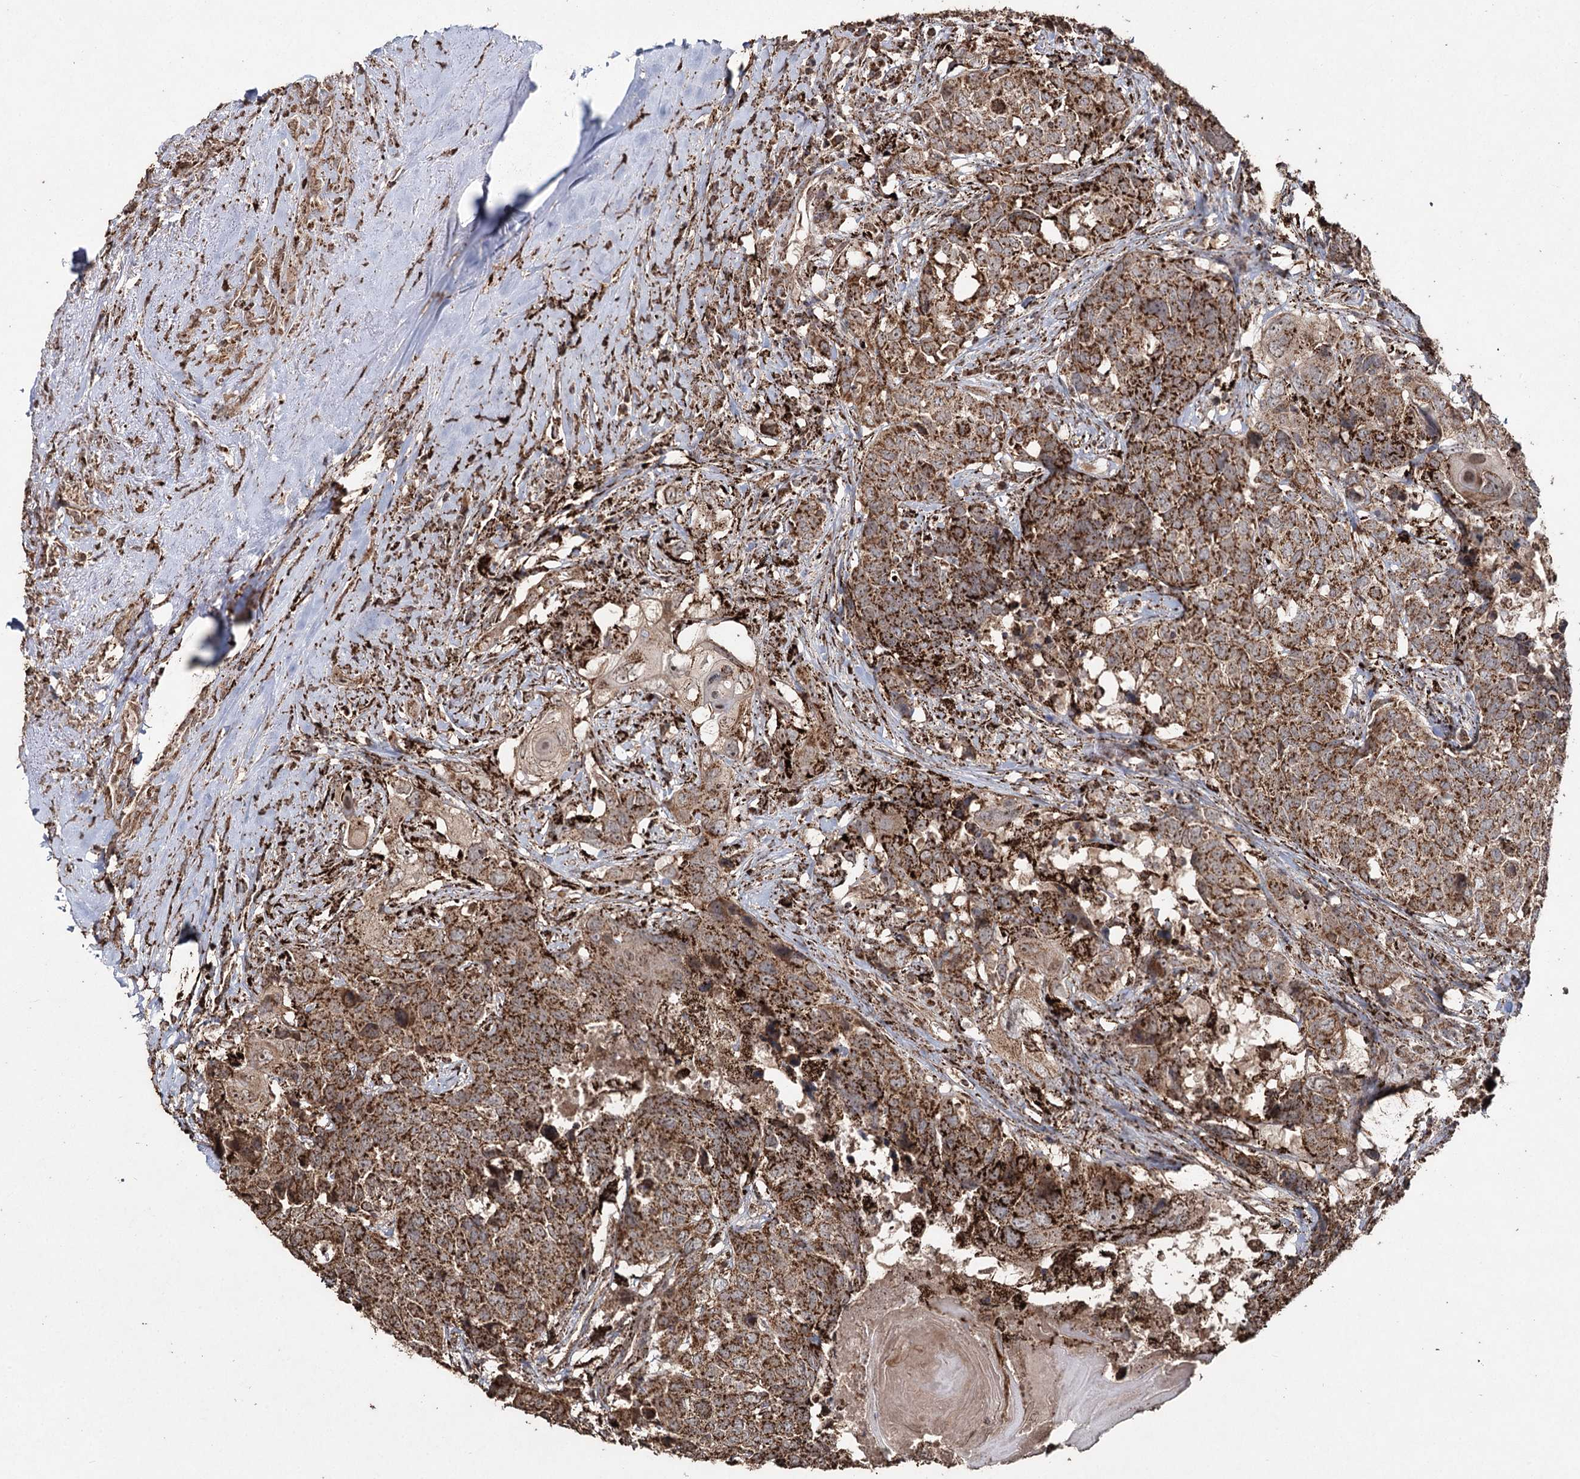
{"staining": {"intensity": "moderate", "quantity": ">75%", "location": "cytoplasmic/membranous"}, "tissue": "head and neck cancer", "cell_type": "Tumor cells", "image_type": "cancer", "snomed": [{"axis": "morphology", "description": "Squamous cell carcinoma, NOS"}, {"axis": "topography", "description": "Head-Neck"}], "caption": "The immunohistochemical stain shows moderate cytoplasmic/membranous staining in tumor cells of head and neck cancer tissue. (Stains: DAB (3,3'-diaminobenzidine) in brown, nuclei in blue, Microscopy: brightfield microscopy at high magnification).", "gene": "SLF2", "patient": {"sex": "male", "age": 66}}